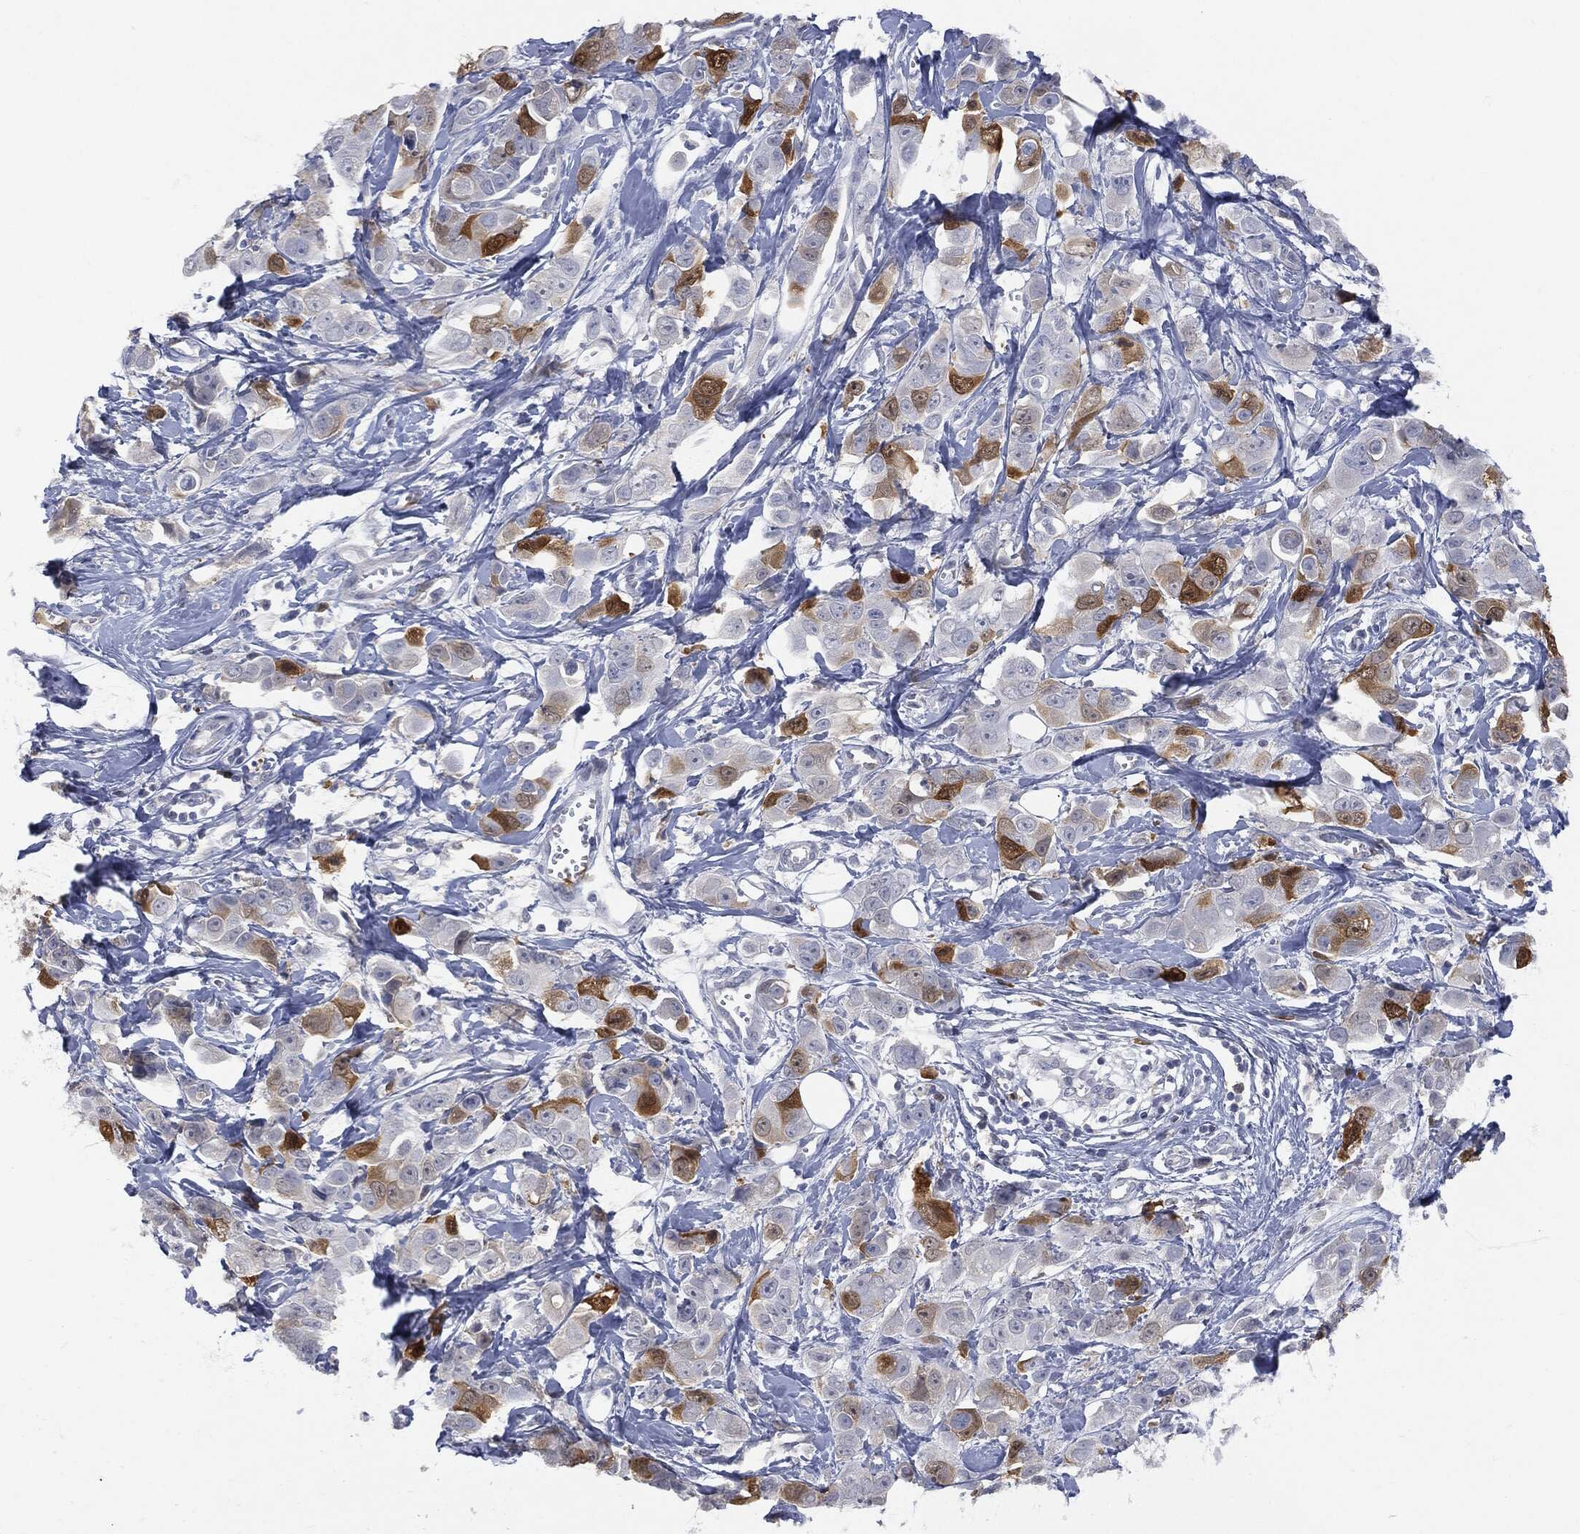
{"staining": {"intensity": "strong", "quantity": "<25%", "location": "cytoplasmic/membranous"}, "tissue": "breast cancer", "cell_type": "Tumor cells", "image_type": "cancer", "snomed": [{"axis": "morphology", "description": "Duct carcinoma"}, {"axis": "topography", "description": "Breast"}], "caption": "Breast cancer (infiltrating ductal carcinoma) was stained to show a protein in brown. There is medium levels of strong cytoplasmic/membranous expression in about <25% of tumor cells. (Stains: DAB in brown, nuclei in blue, Microscopy: brightfield microscopy at high magnification).", "gene": "UBE2C", "patient": {"sex": "female", "age": 35}}